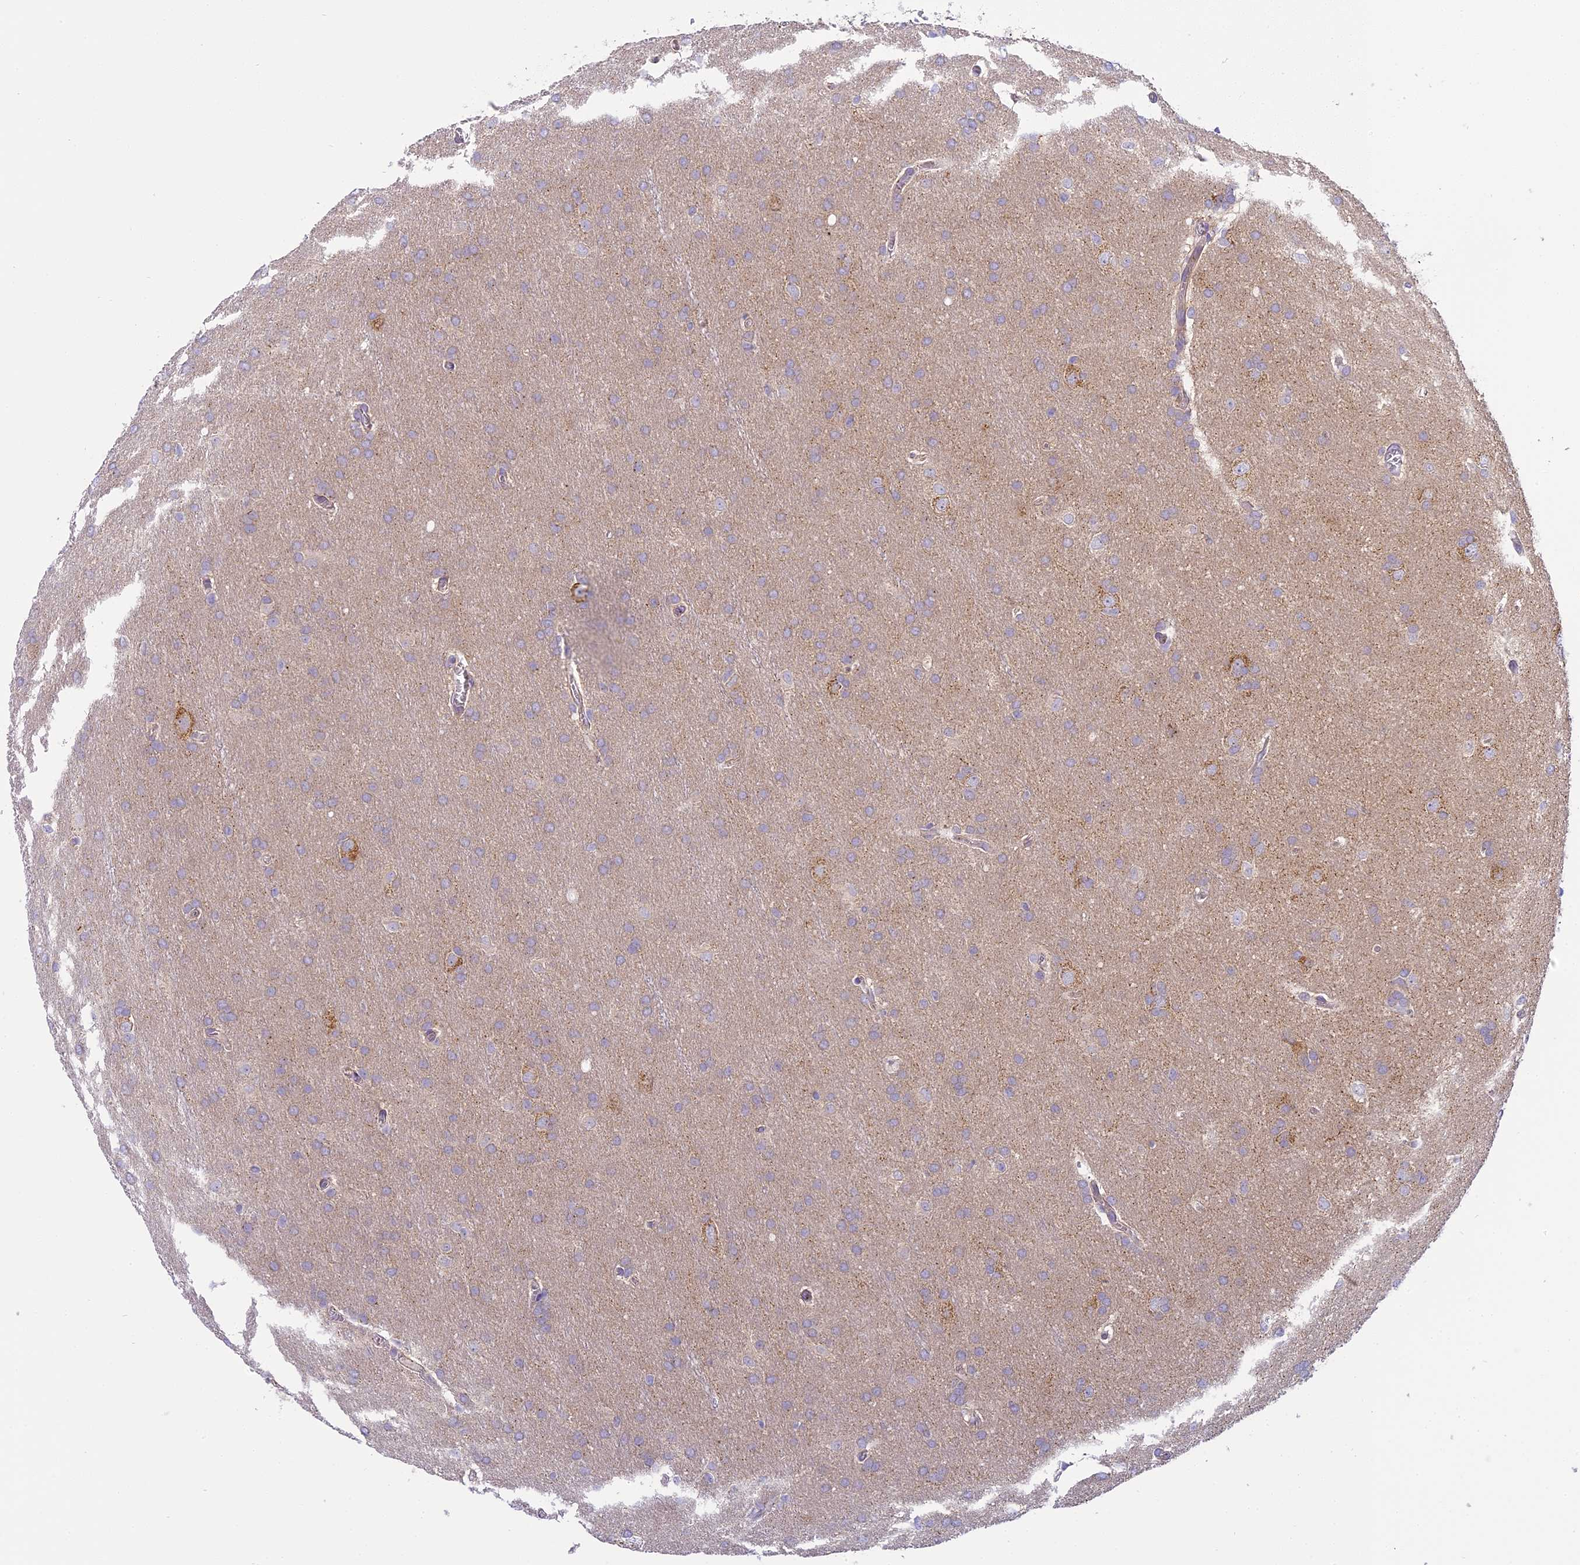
{"staining": {"intensity": "negative", "quantity": "none", "location": "none"}, "tissue": "glioma", "cell_type": "Tumor cells", "image_type": "cancer", "snomed": [{"axis": "morphology", "description": "Glioma, malignant, Low grade"}, {"axis": "topography", "description": "Brain"}], "caption": "The immunohistochemistry (IHC) histopathology image has no significant expression in tumor cells of glioma tissue.", "gene": "ARHGEF37", "patient": {"sex": "female", "age": 32}}